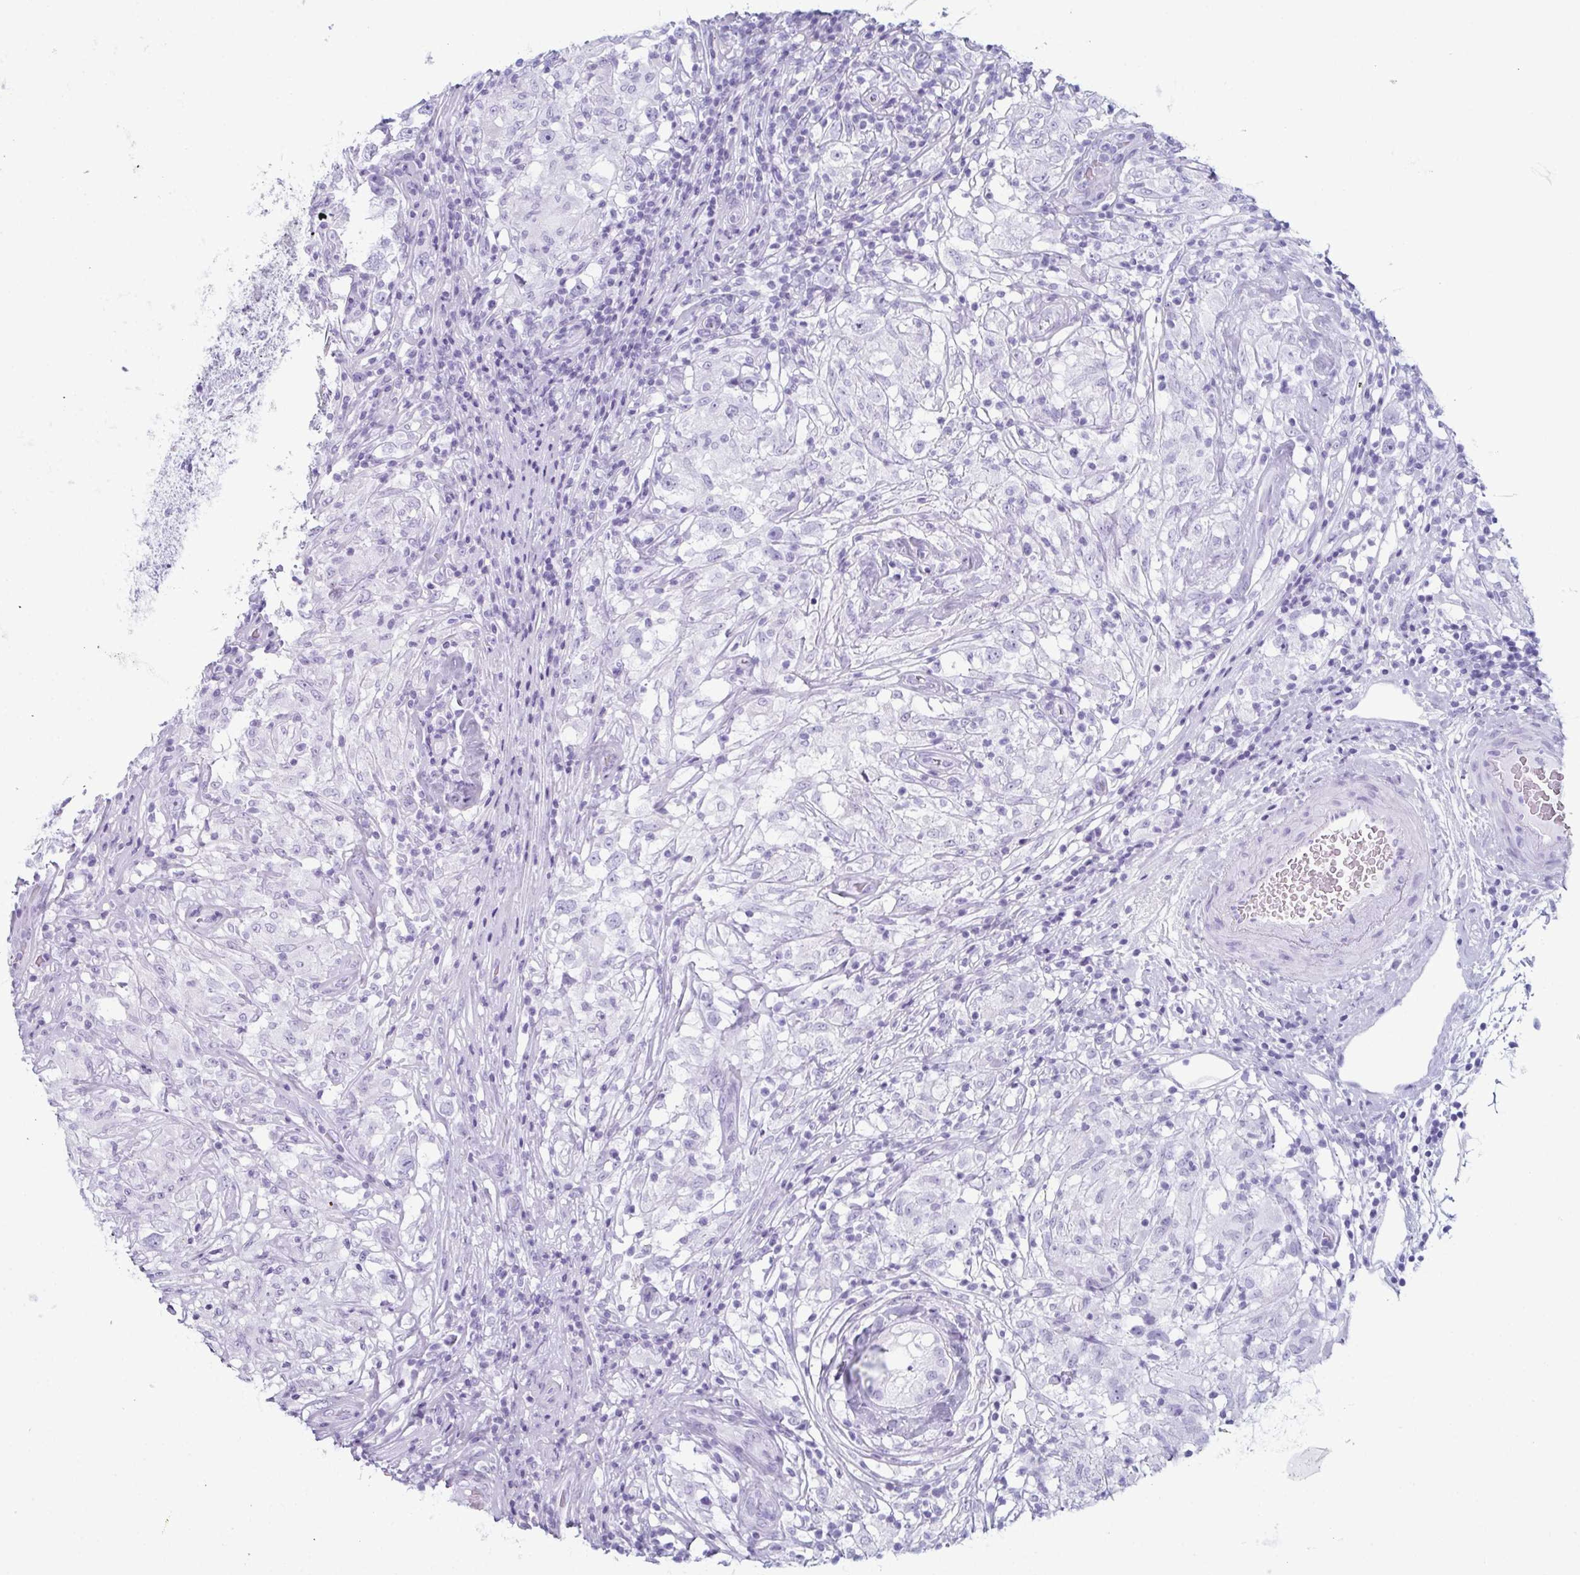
{"staining": {"intensity": "negative", "quantity": "none", "location": "none"}, "tissue": "testis cancer", "cell_type": "Tumor cells", "image_type": "cancer", "snomed": [{"axis": "morphology", "description": "Seminoma, NOS"}, {"axis": "topography", "description": "Testis"}], "caption": "A histopathology image of human testis seminoma is negative for staining in tumor cells. Nuclei are stained in blue.", "gene": "ENKUR", "patient": {"sex": "male", "age": 46}}